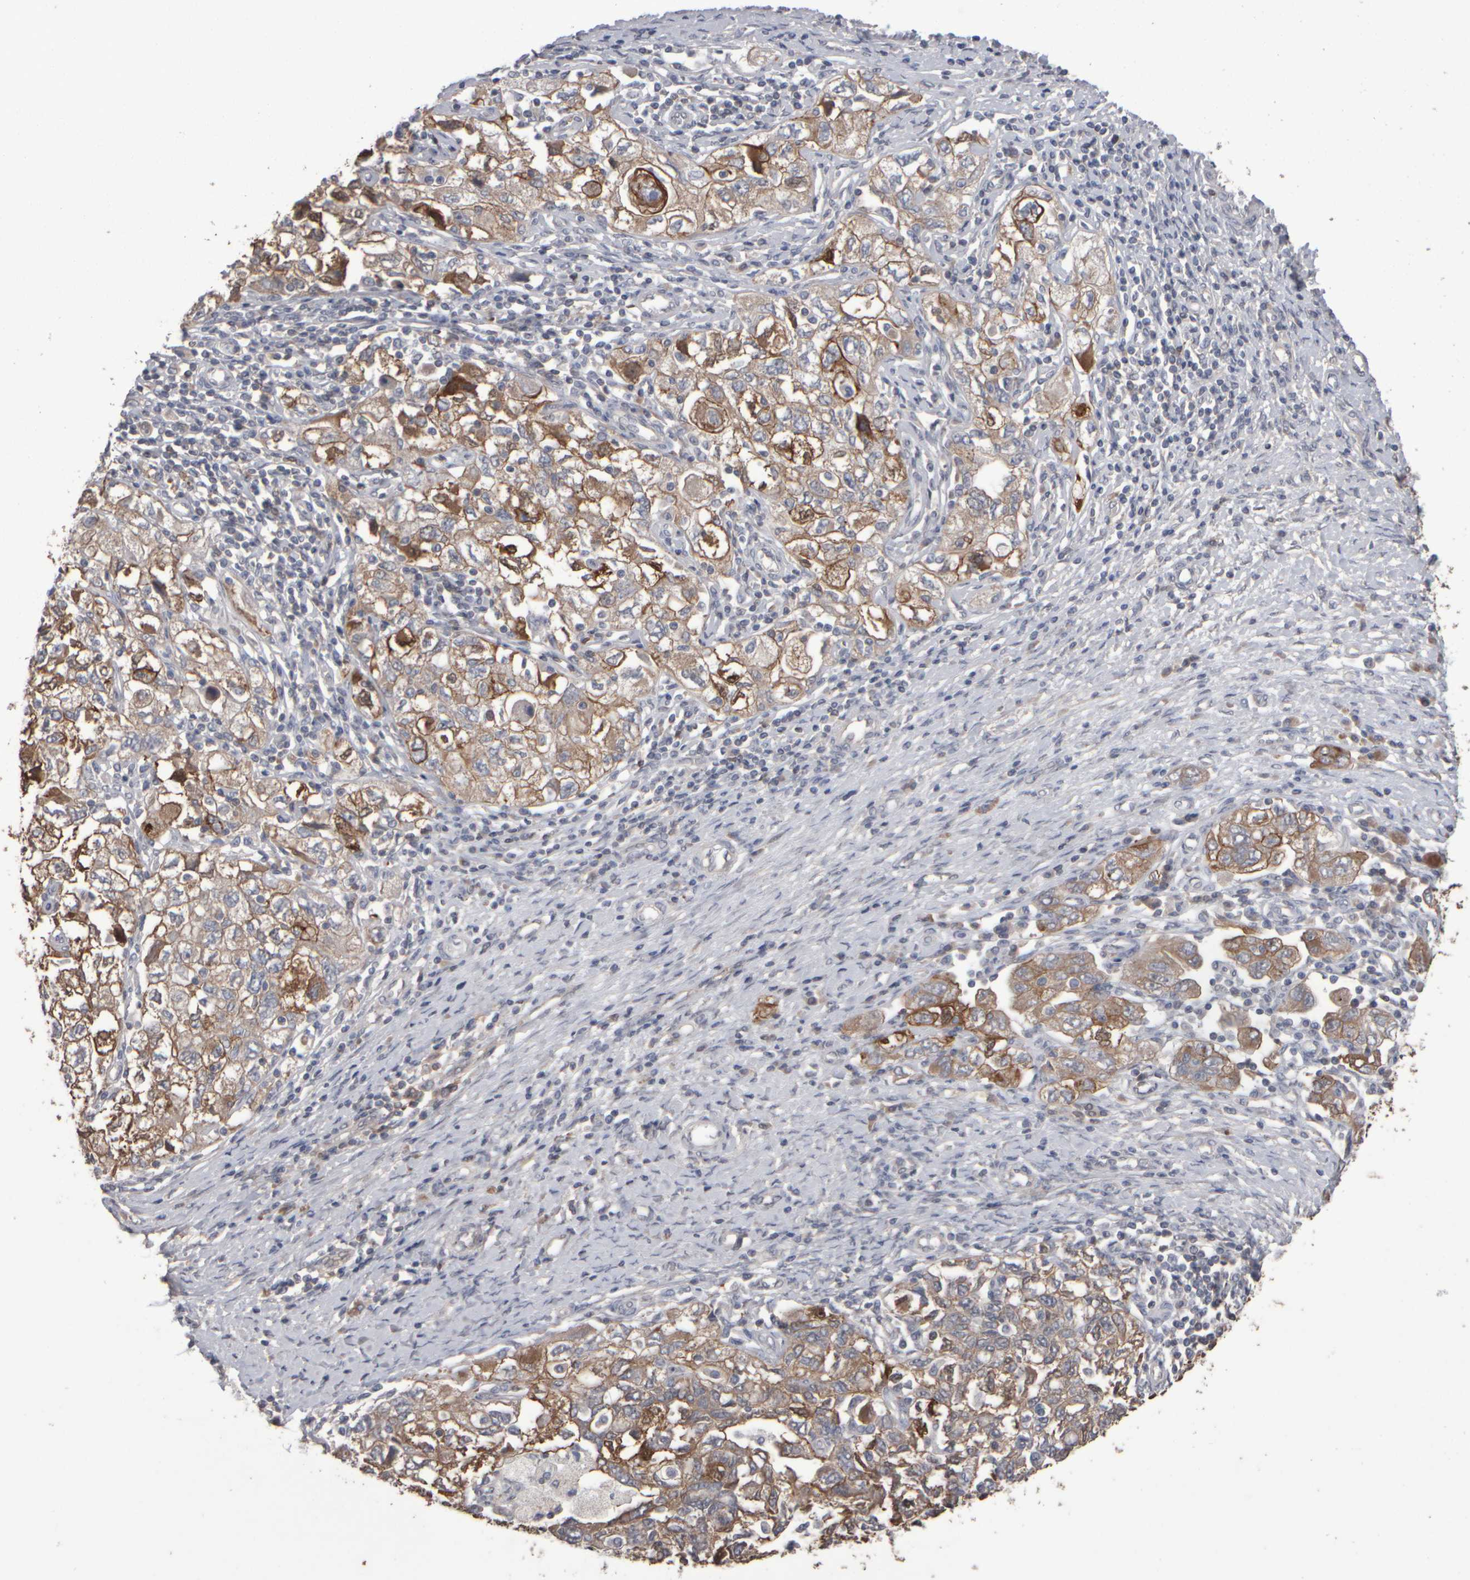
{"staining": {"intensity": "moderate", "quantity": ">75%", "location": "cytoplasmic/membranous"}, "tissue": "ovarian cancer", "cell_type": "Tumor cells", "image_type": "cancer", "snomed": [{"axis": "morphology", "description": "Carcinoma, NOS"}, {"axis": "morphology", "description": "Cystadenocarcinoma, serous, NOS"}, {"axis": "topography", "description": "Ovary"}], "caption": "A micrograph of human serous cystadenocarcinoma (ovarian) stained for a protein exhibits moderate cytoplasmic/membranous brown staining in tumor cells. (DAB IHC, brown staining for protein, blue staining for nuclei).", "gene": "EPHX2", "patient": {"sex": "female", "age": 69}}